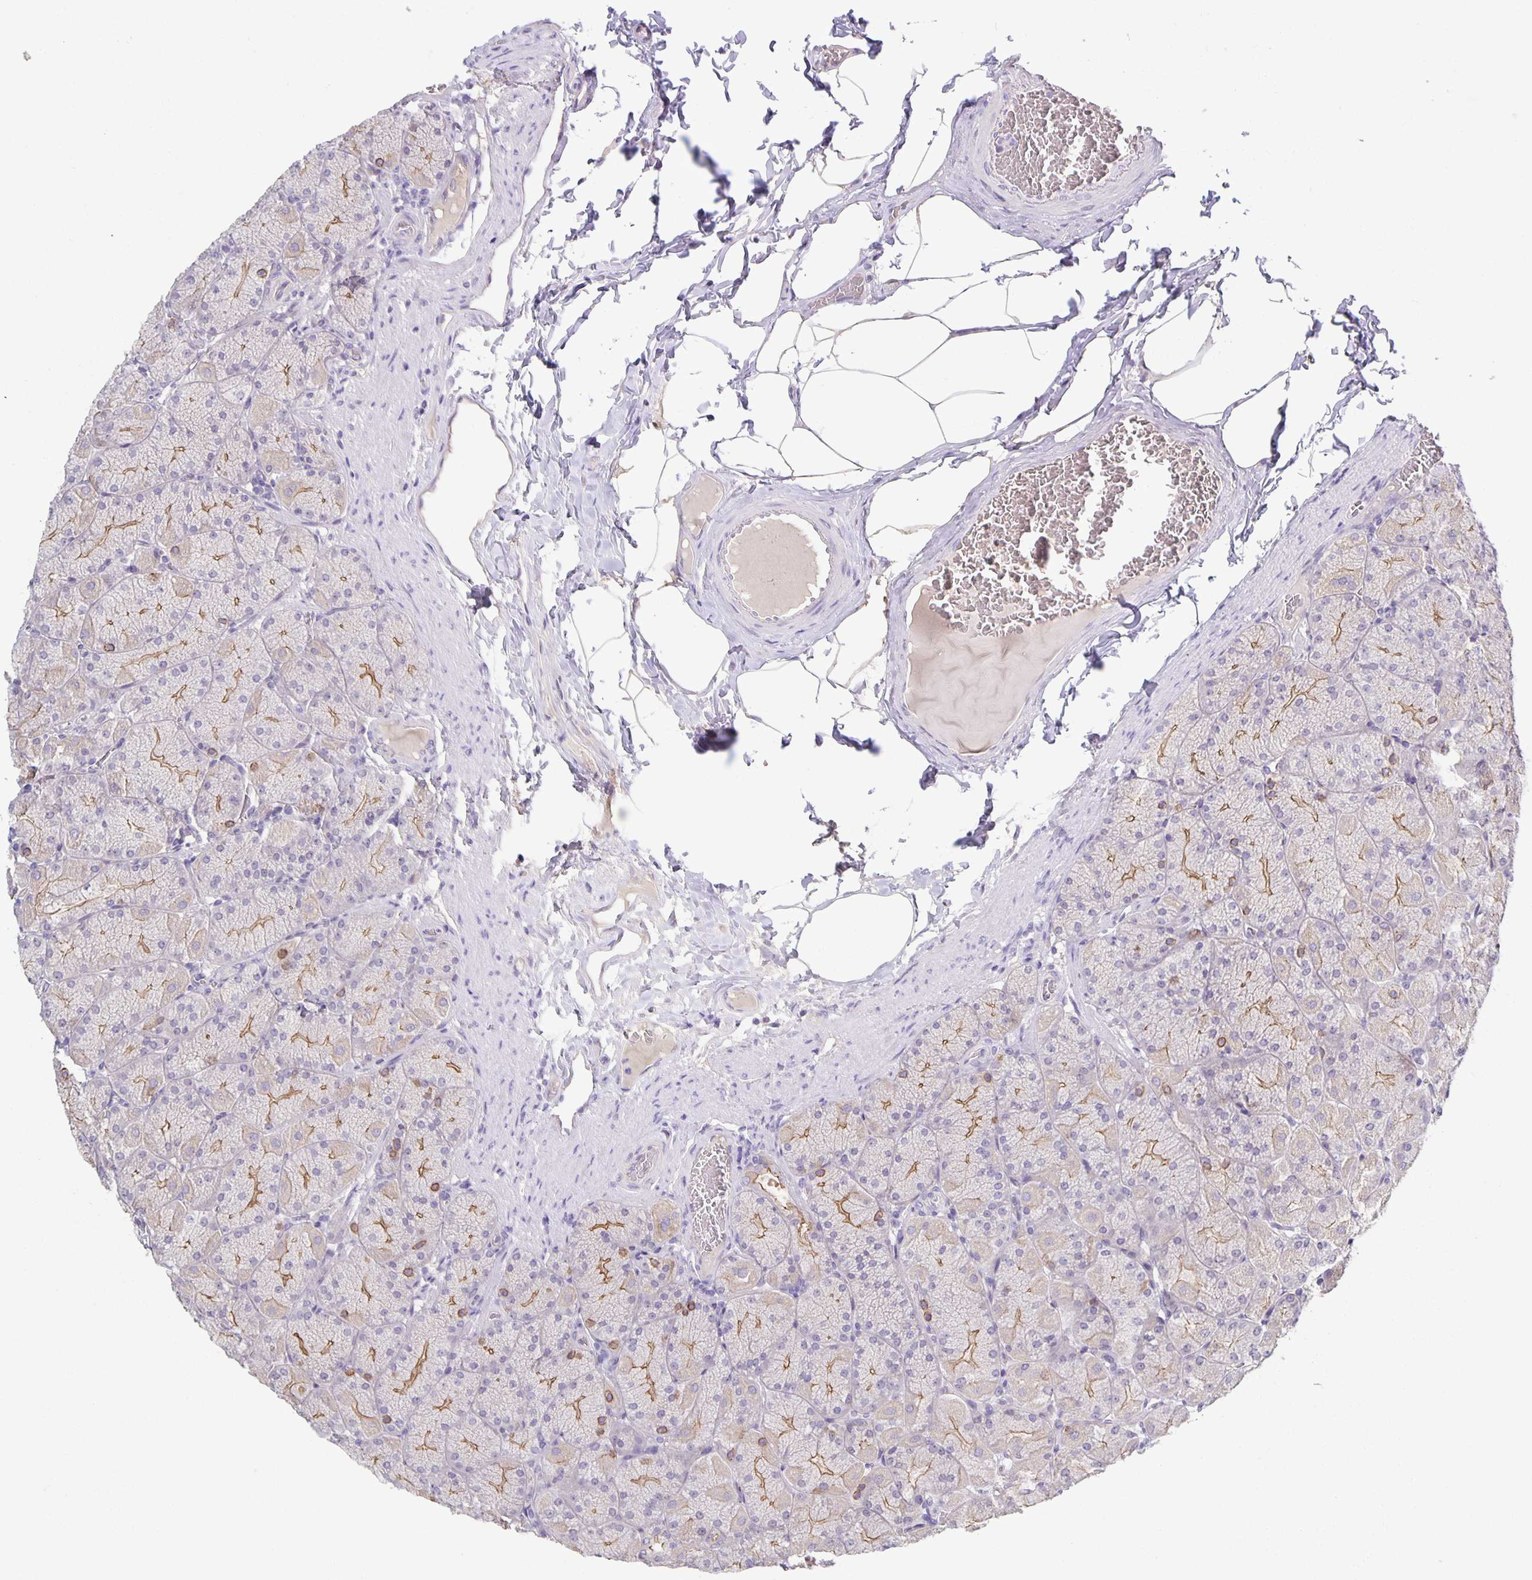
{"staining": {"intensity": "moderate", "quantity": "<25%", "location": "cytoplasmic/membranous"}, "tissue": "stomach", "cell_type": "Glandular cells", "image_type": "normal", "snomed": [{"axis": "morphology", "description": "Normal tissue, NOS"}, {"axis": "topography", "description": "Stomach, upper"}], "caption": "Unremarkable stomach was stained to show a protein in brown. There is low levels of moderate cytoplasmic/membranous positivity in about <25% of glandular cells. (DAB (3,3'-diaminobenzidine) = brown stain, brightfield microscopy at high magnification).", "gene": "PTPN3", "patient": {"sex": "female", "age": 56}}